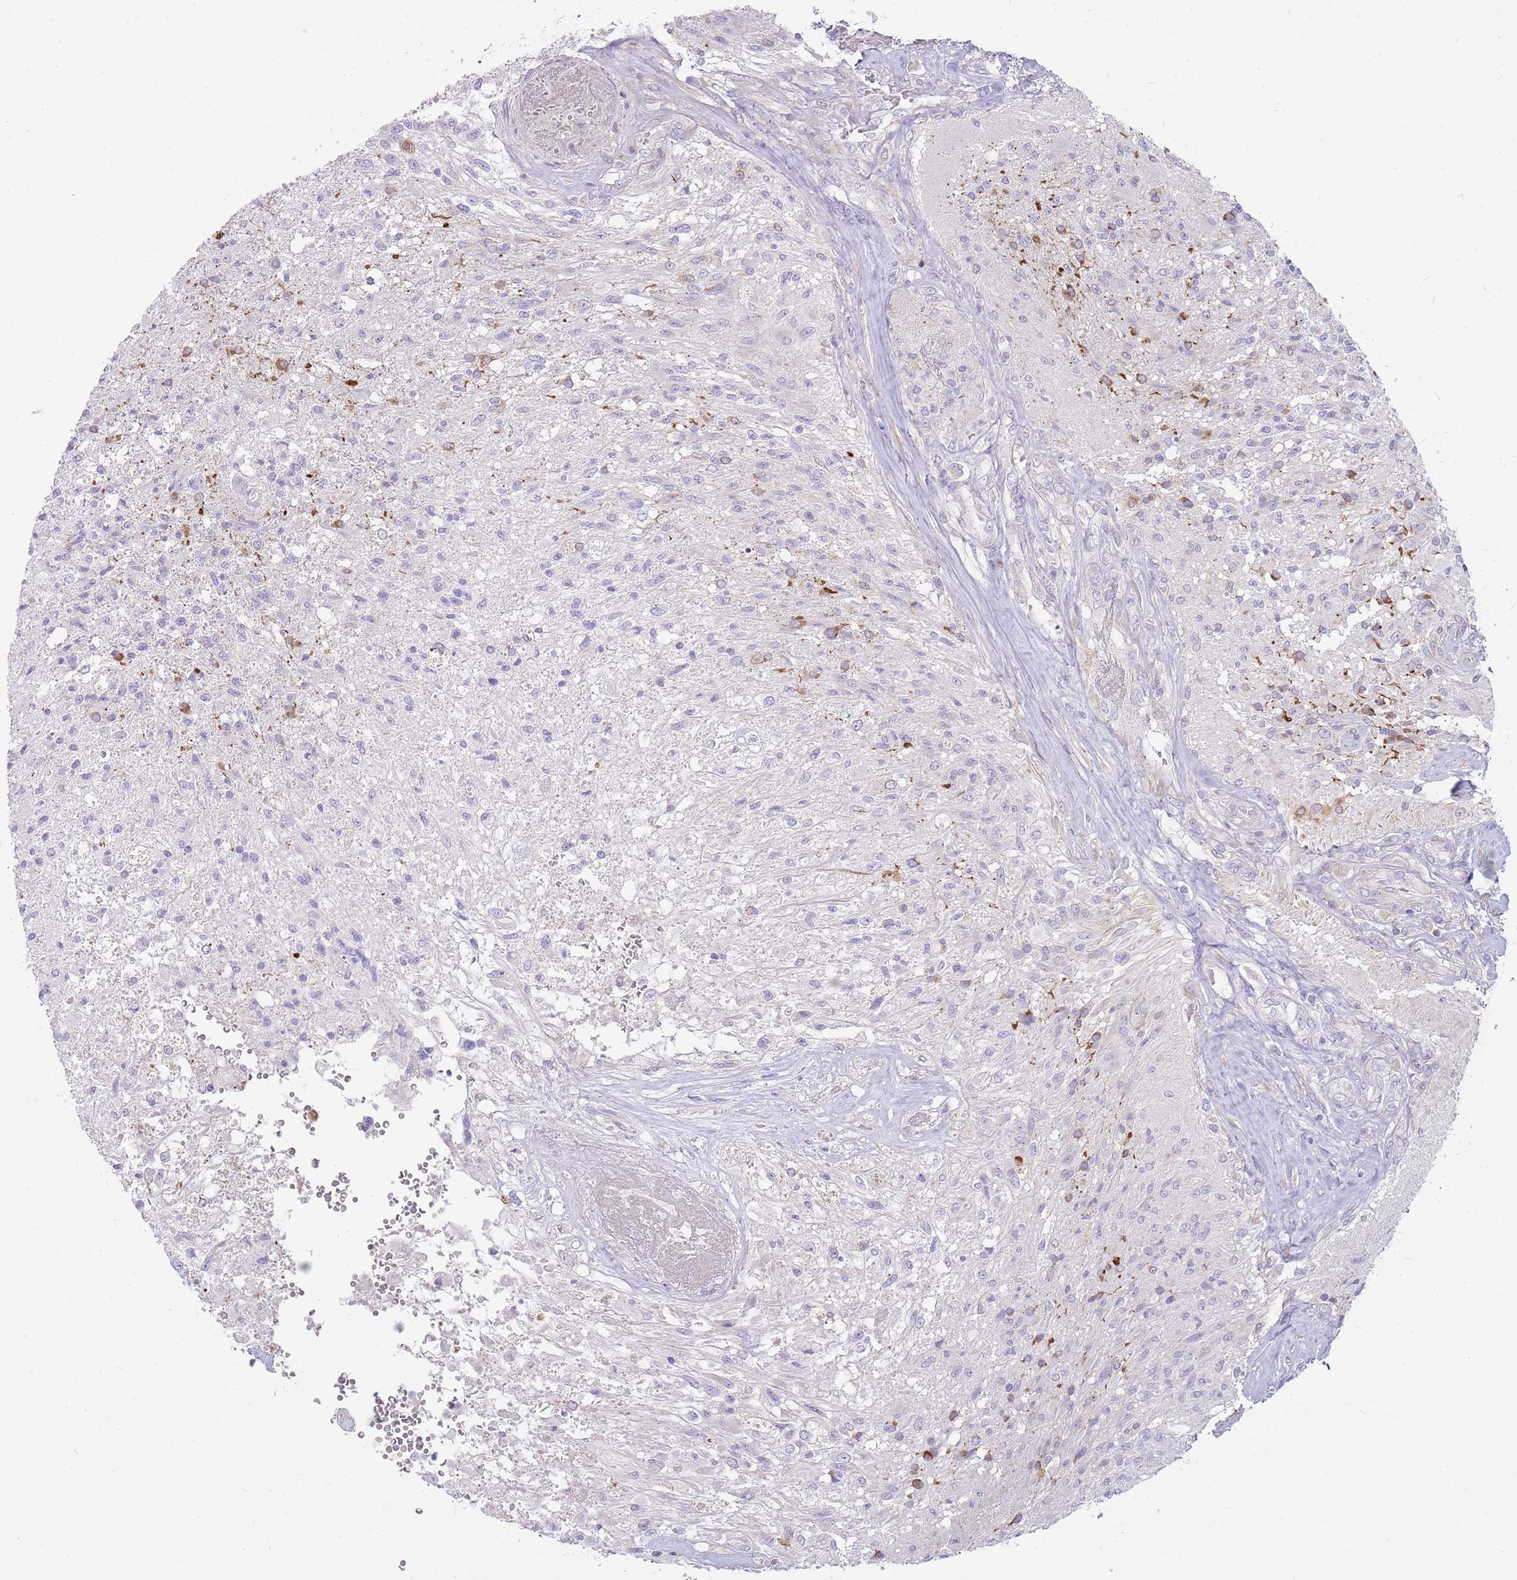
{"staining": {"intensity": "negative", "quantity": "none", "location": "none"}, "tissue": "glioma", "cell_type": "Tumor cells", "image_type": "cancer", "snomed": [{"axis": "morphology", "description": "Glioma, malignant, High grade"}, {"axis": "topography", "description": "Brain"}], "caption": "The image shows no staining of tumor cells in malignant glioma (high-grade).", "gene": "DIPK1C", "patient": {"sex": "male", "age": 56}}